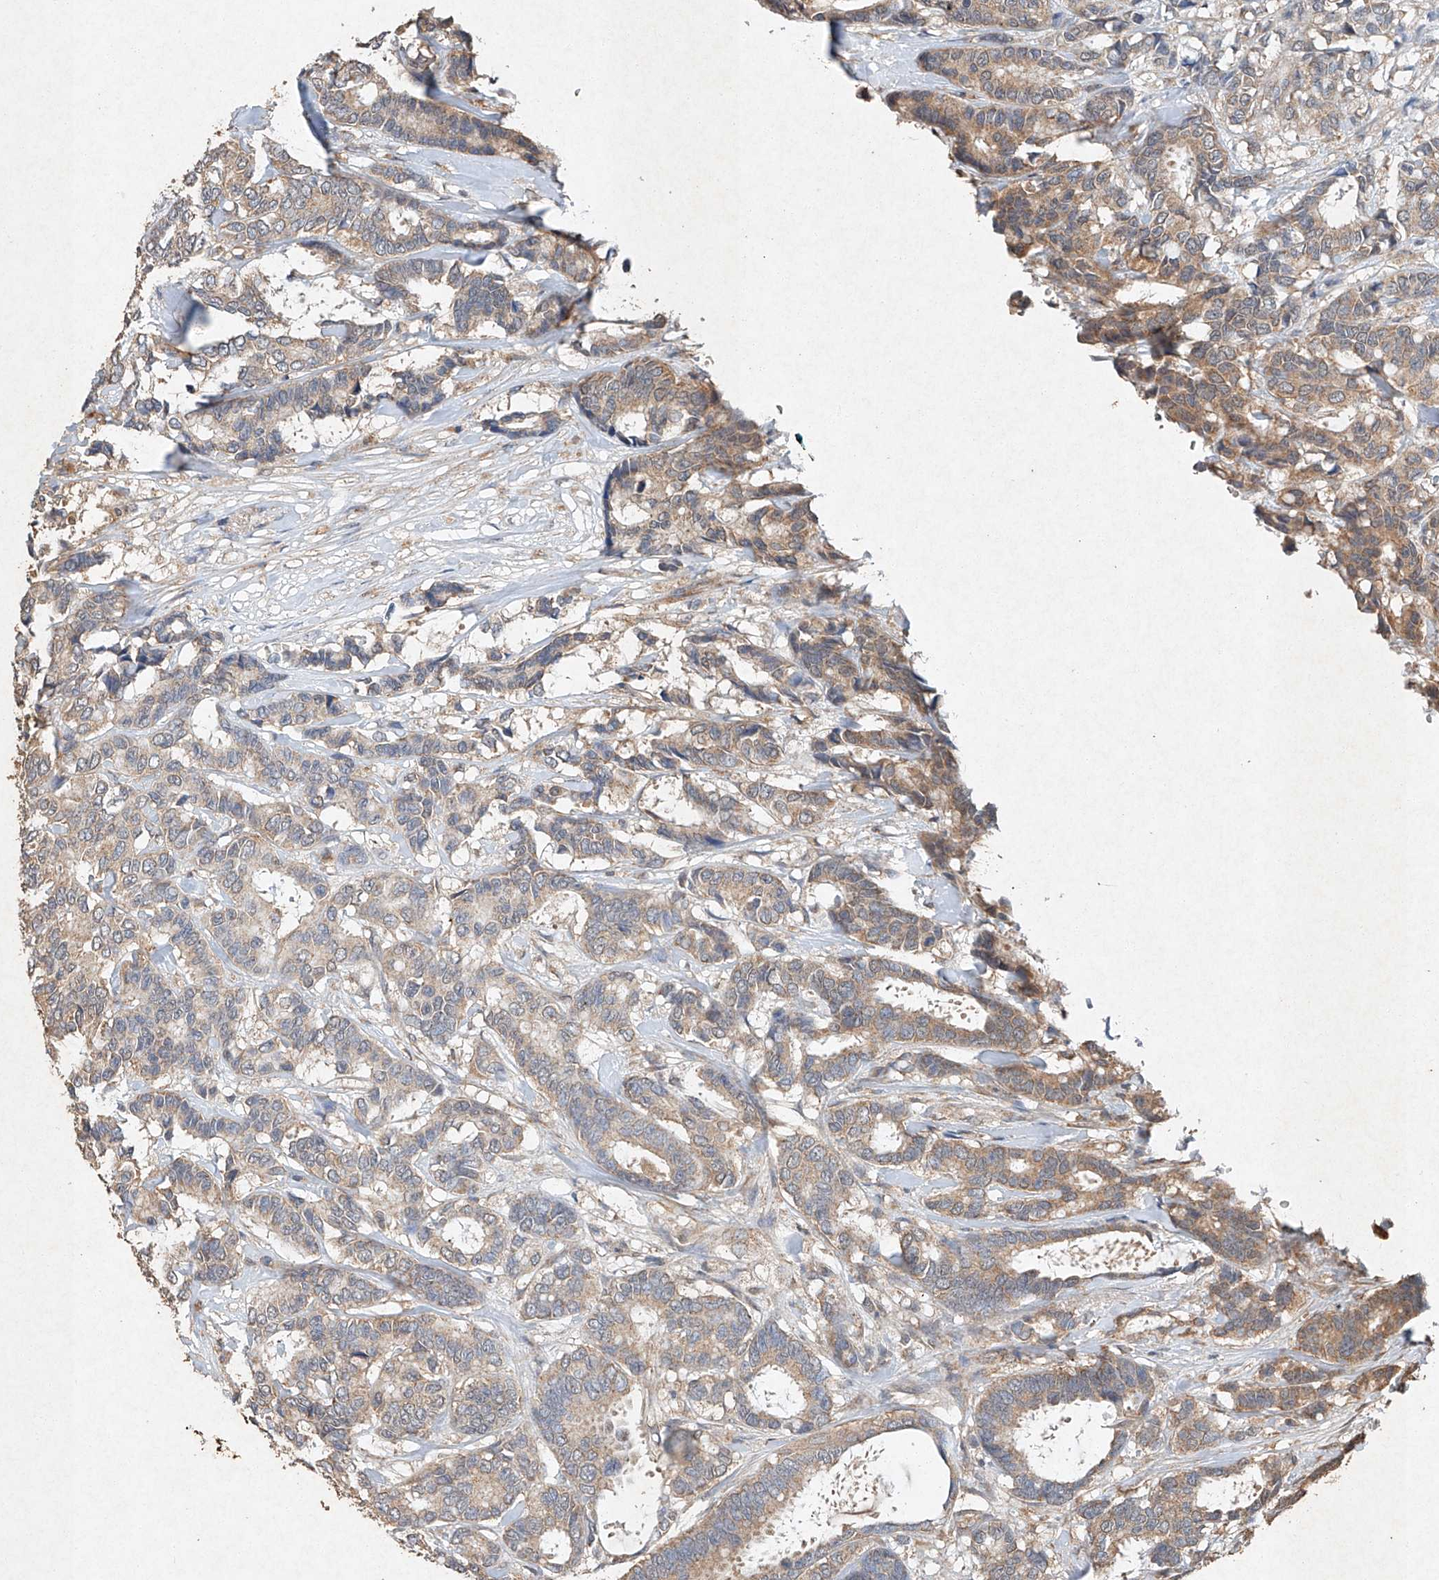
{"staining": {"intensity": "weak", "quantity": ">75%", "location": "cytoplasmic/membranous"}, "tissue": "breast cancer", "cell_type": "Tumor cells", "image_type": "cancer", "snomed": [{"axis": "morphology", "description": "Duct carcinoma"}, {"axis": "topography", "description": "Breast"}], "caption": "Breast cancer stained with a brown dye shows weak cytoplasmic/membranous positive staining in about >75% of tumor cells.", "gene": "STK3", "patient": {"sex": "female", "age": 87}}